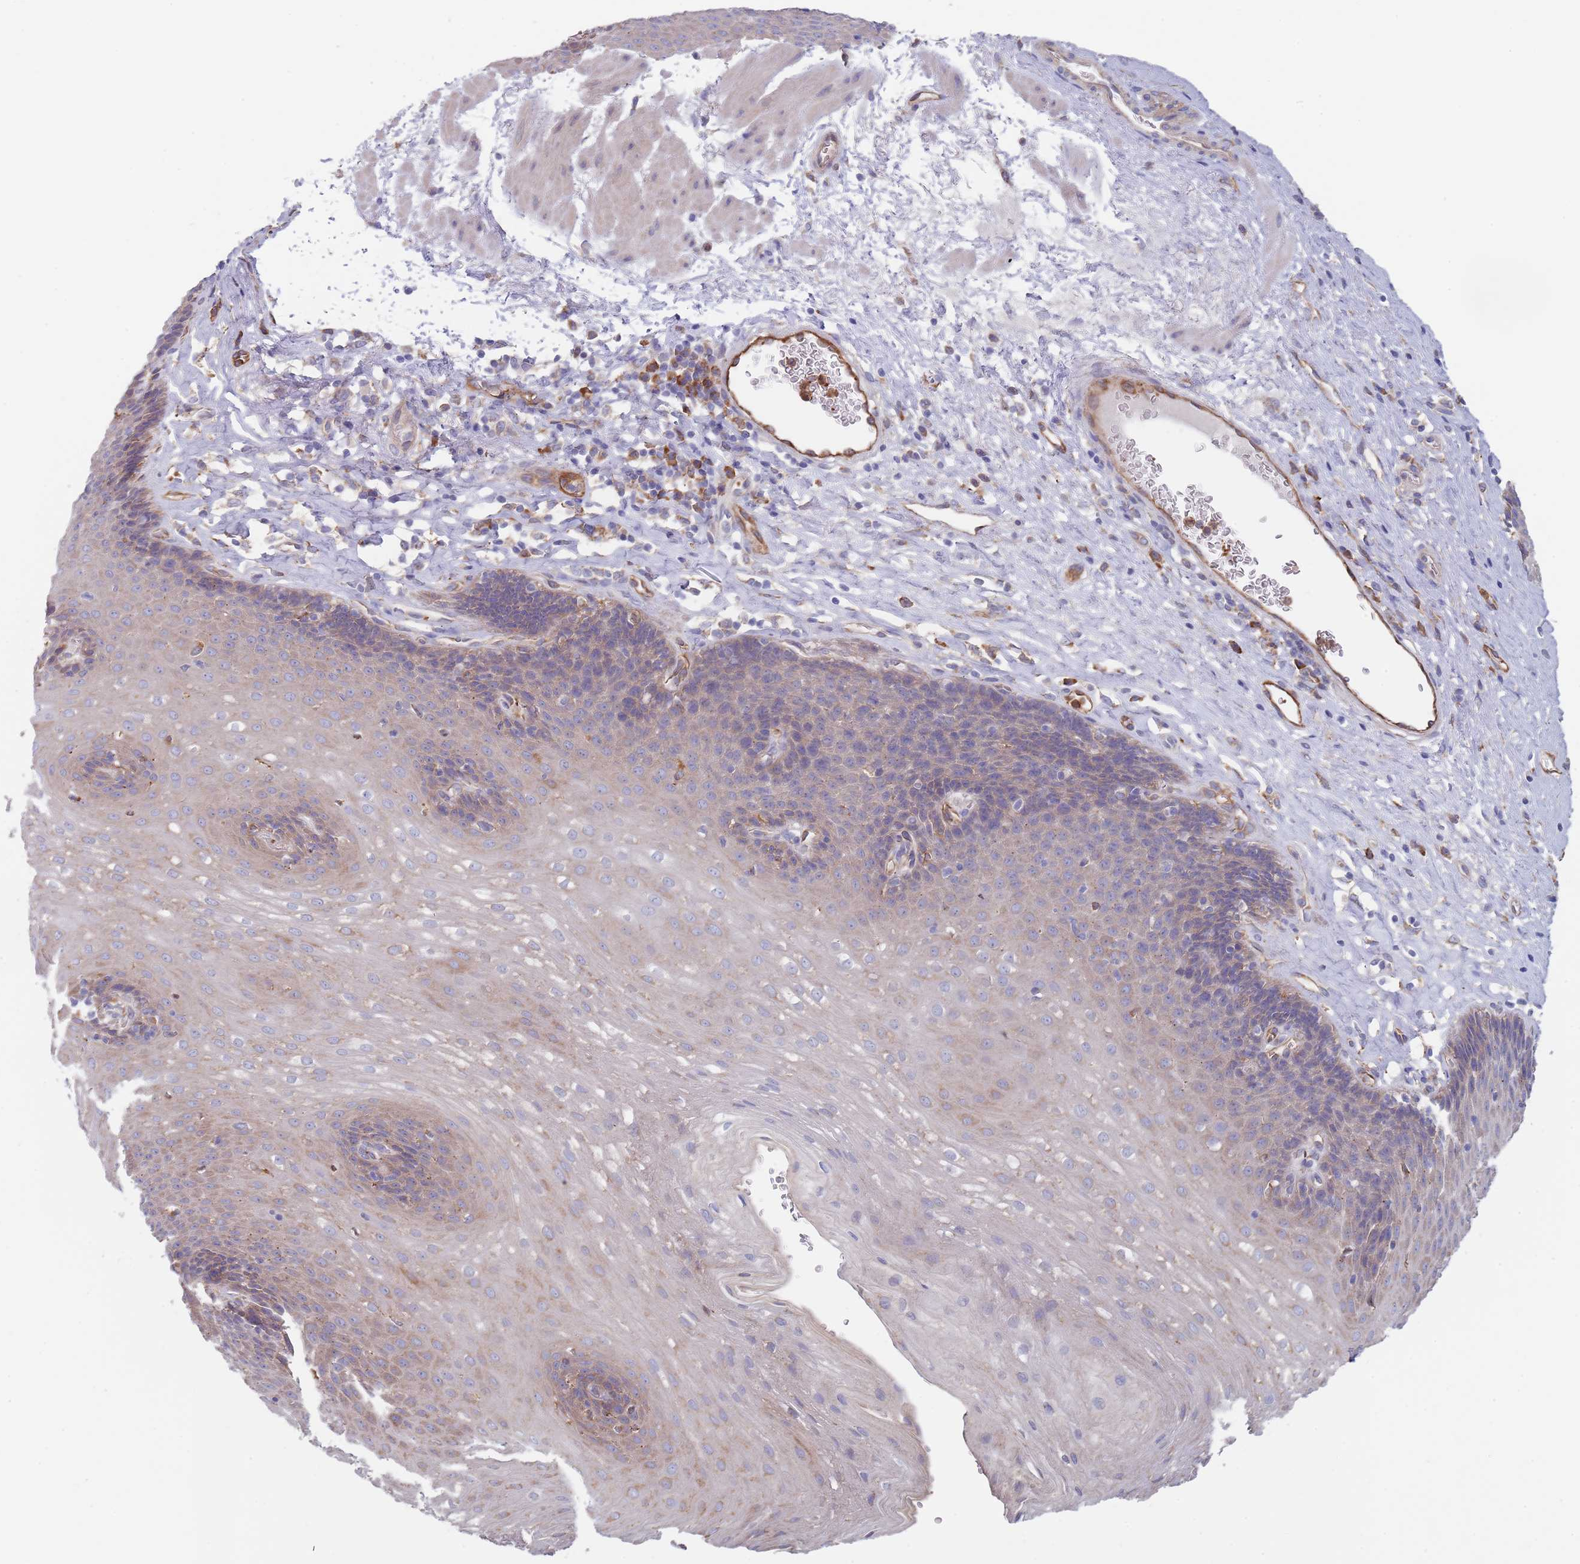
{"staining": {"intensity": "weak", "quantity": "25%-75%", "location": "cytoplasmic/membranous"}, "tissue": "esophagus", "cell_type": "Squamous epithelial cells", "image_type": "normal", "snomed": [{"axis": "morphology", "description": "Normal tissue, NOS"}, {"axis": "topography", "description": "Esophagus"}], "caption": "Brown immunohistochemical staining in normal esophagus displays weak cytoplasmic/membranous expression in about 25%-75% of squamous epithelial cells.", "gene": "DCUN1D3", "patient": {"sex": "female", "age": 66}}